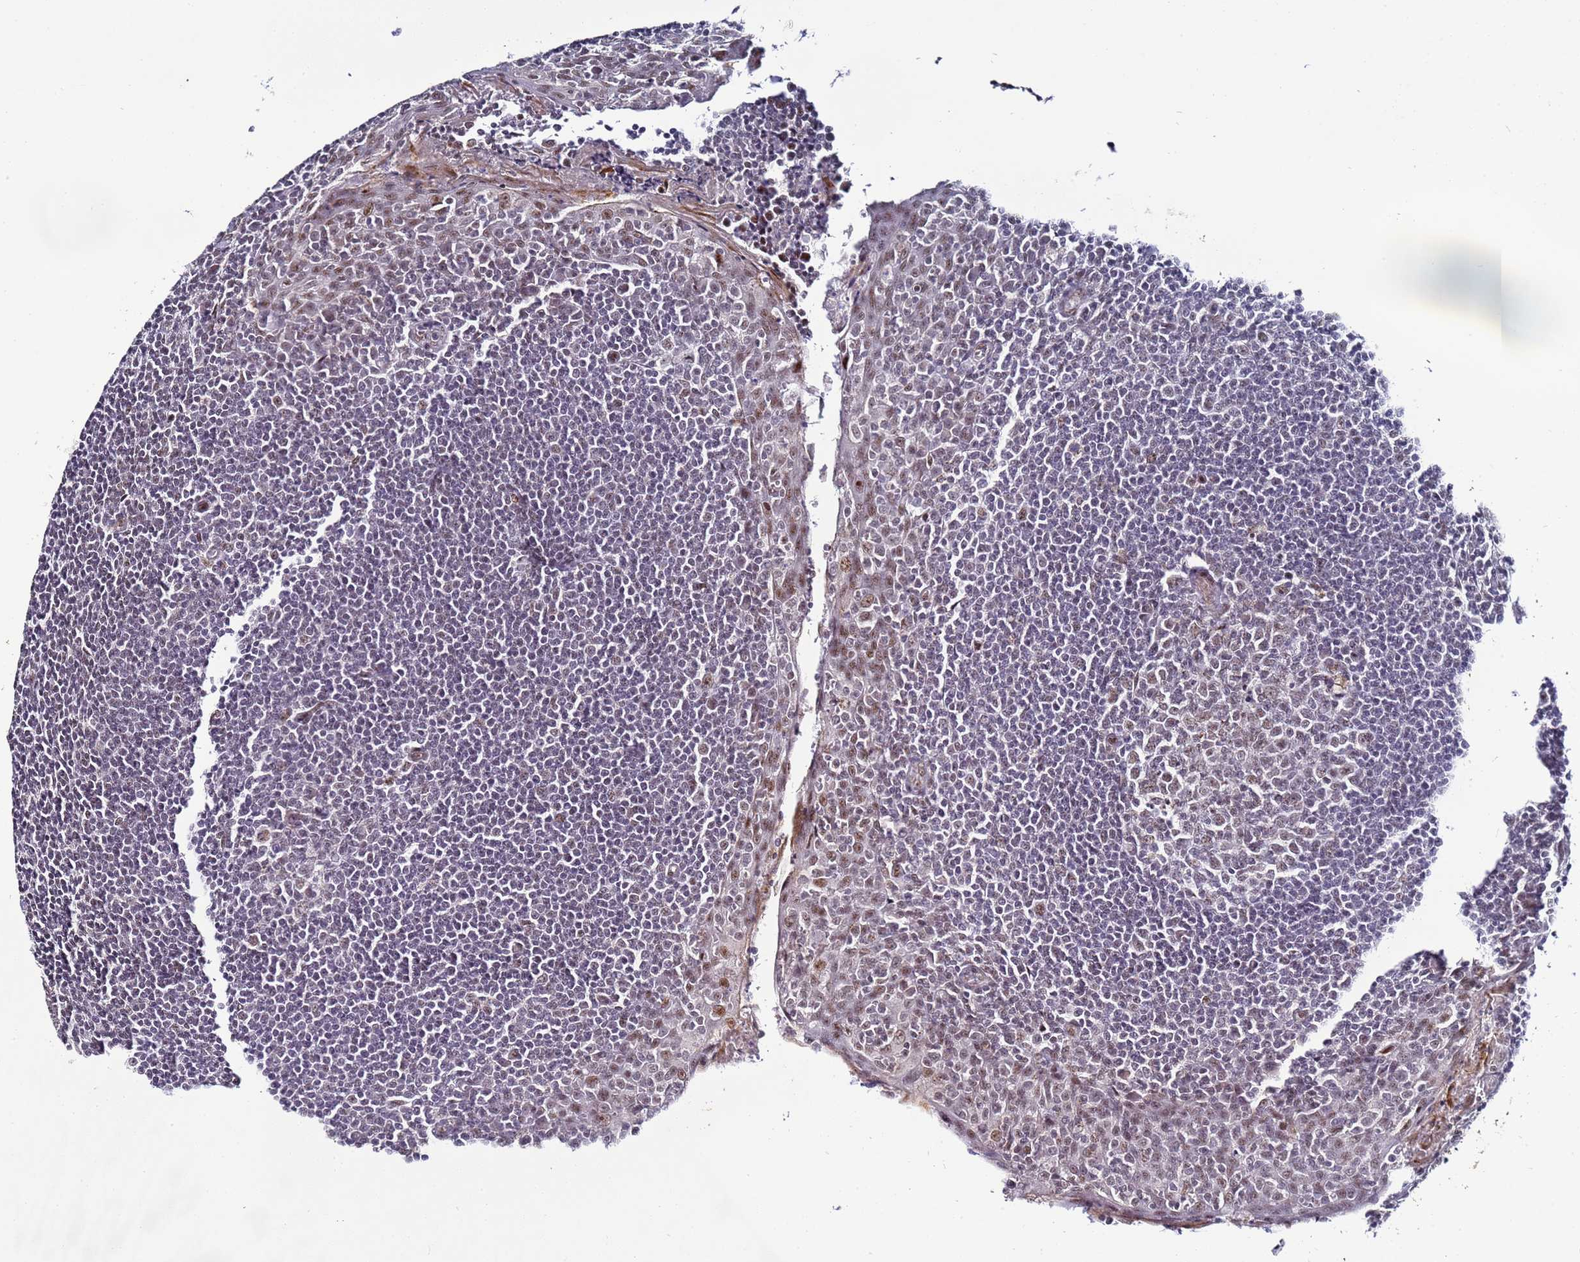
{"staining": {"intensity": "weak", "quantity": "<25%", "location": "nuclear"}, "tissue": "tonsil", "cell_type": "Germinal center cells", "image_type": "normal", "snomed": [{"axis": "morphology", "description": "Normal tissue, NOS"}, {"axis": "topography", "description": "Tonsil"}], "caption": "IHC histopathology image of normal human tonsil stained for a protein (brown), which demonstrates no positivity in germinal center cells.", "gene": "PSMA7", "patient": {"sex": "male", "age": 27}}